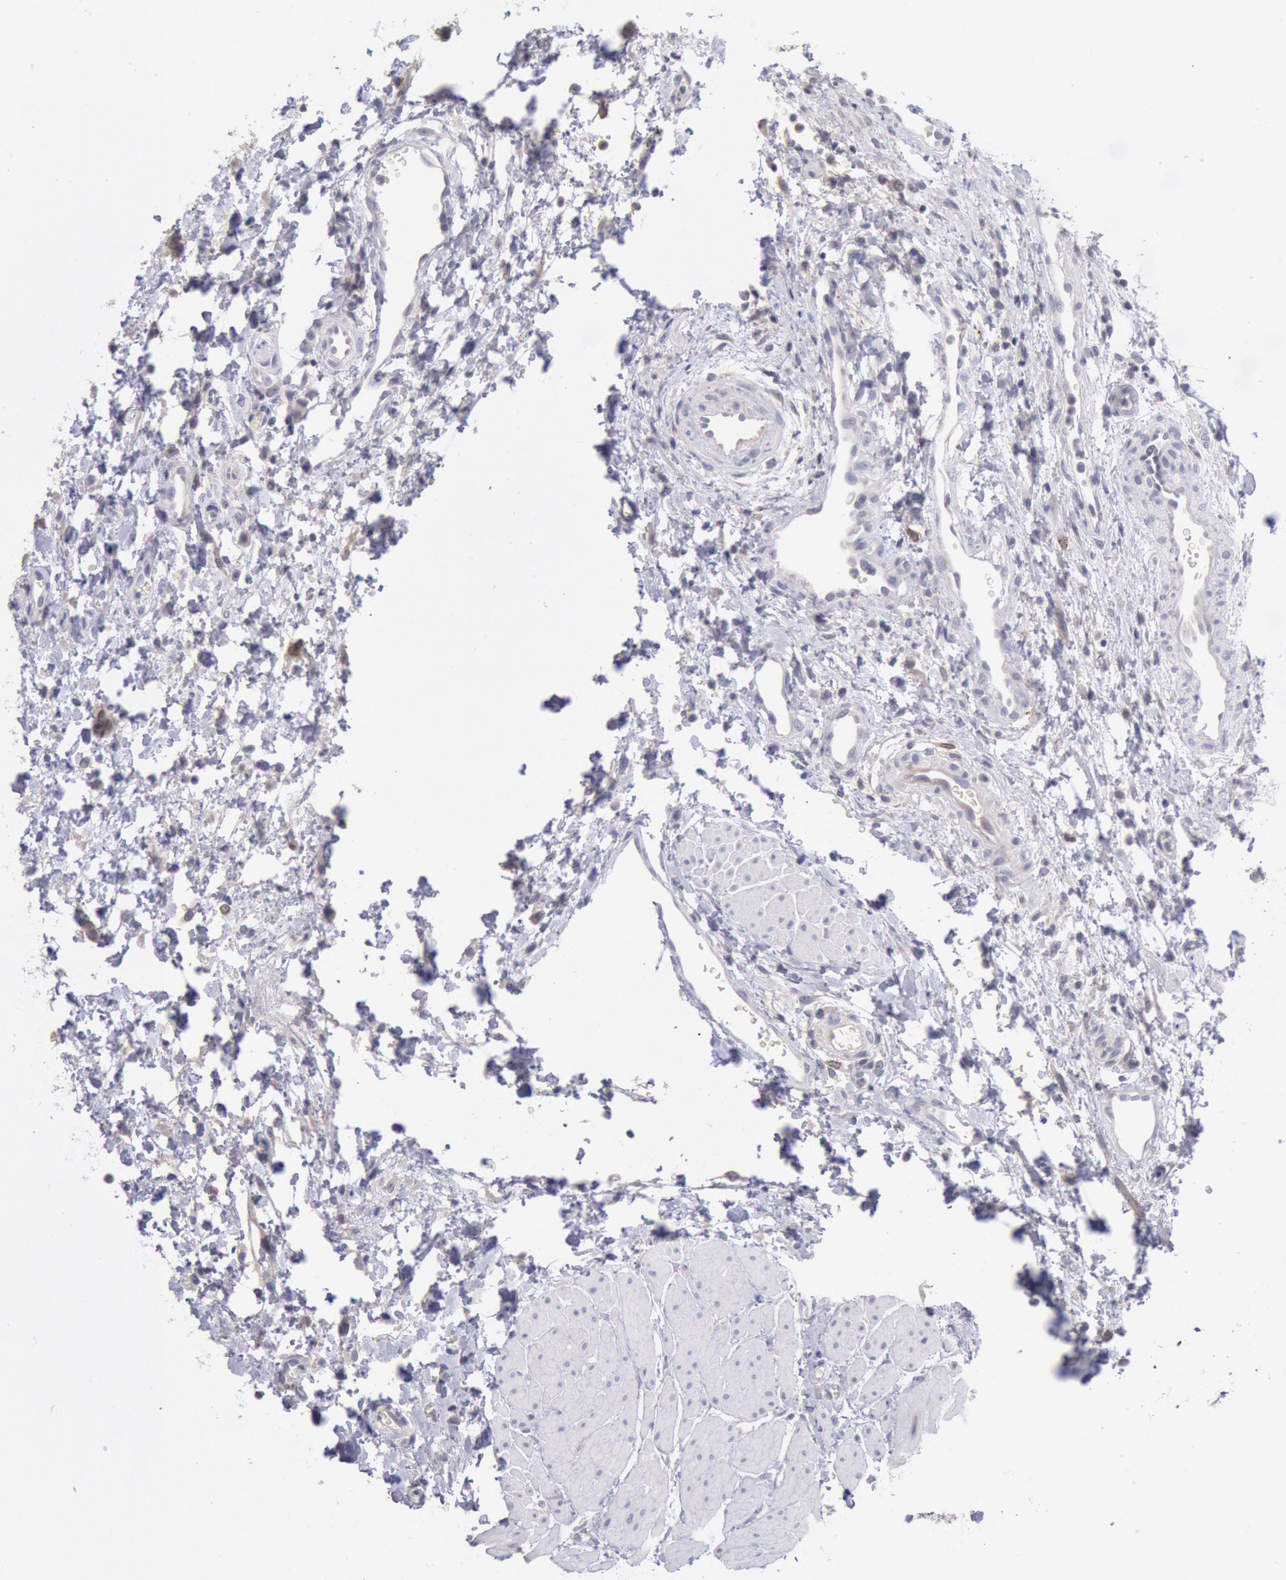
{"staining": {"intensity": "weak", "quantity": ">75%", "location": "cytoplasmic/membranous"}, "tissue": "urinary bladder", "cell_type": "Urothelial cells", "image_type": "normal", "snomed": [{"axis": "morphology", "description": "Normal tissue, NOS"}, {"axis": "topography", "description": "Smooth muscle"}, {"axis": "topography", "description": "Urinary bladder"}], "caption": "An immunohistochemistry (IHC) histopathology image of normal tissue is shown. Protein staining in brown shows weak cytoplasmic/membranous positivity in urinary bladder within urothelial cells. Using DAB (3,3'-diaminobenzidine) (brown) and hematoxylin (blue) stains, captured at high magnification using brightfield microscopy.", "gene": "GAL3ST1", "patient": {"sex": "male", "age": 35}}